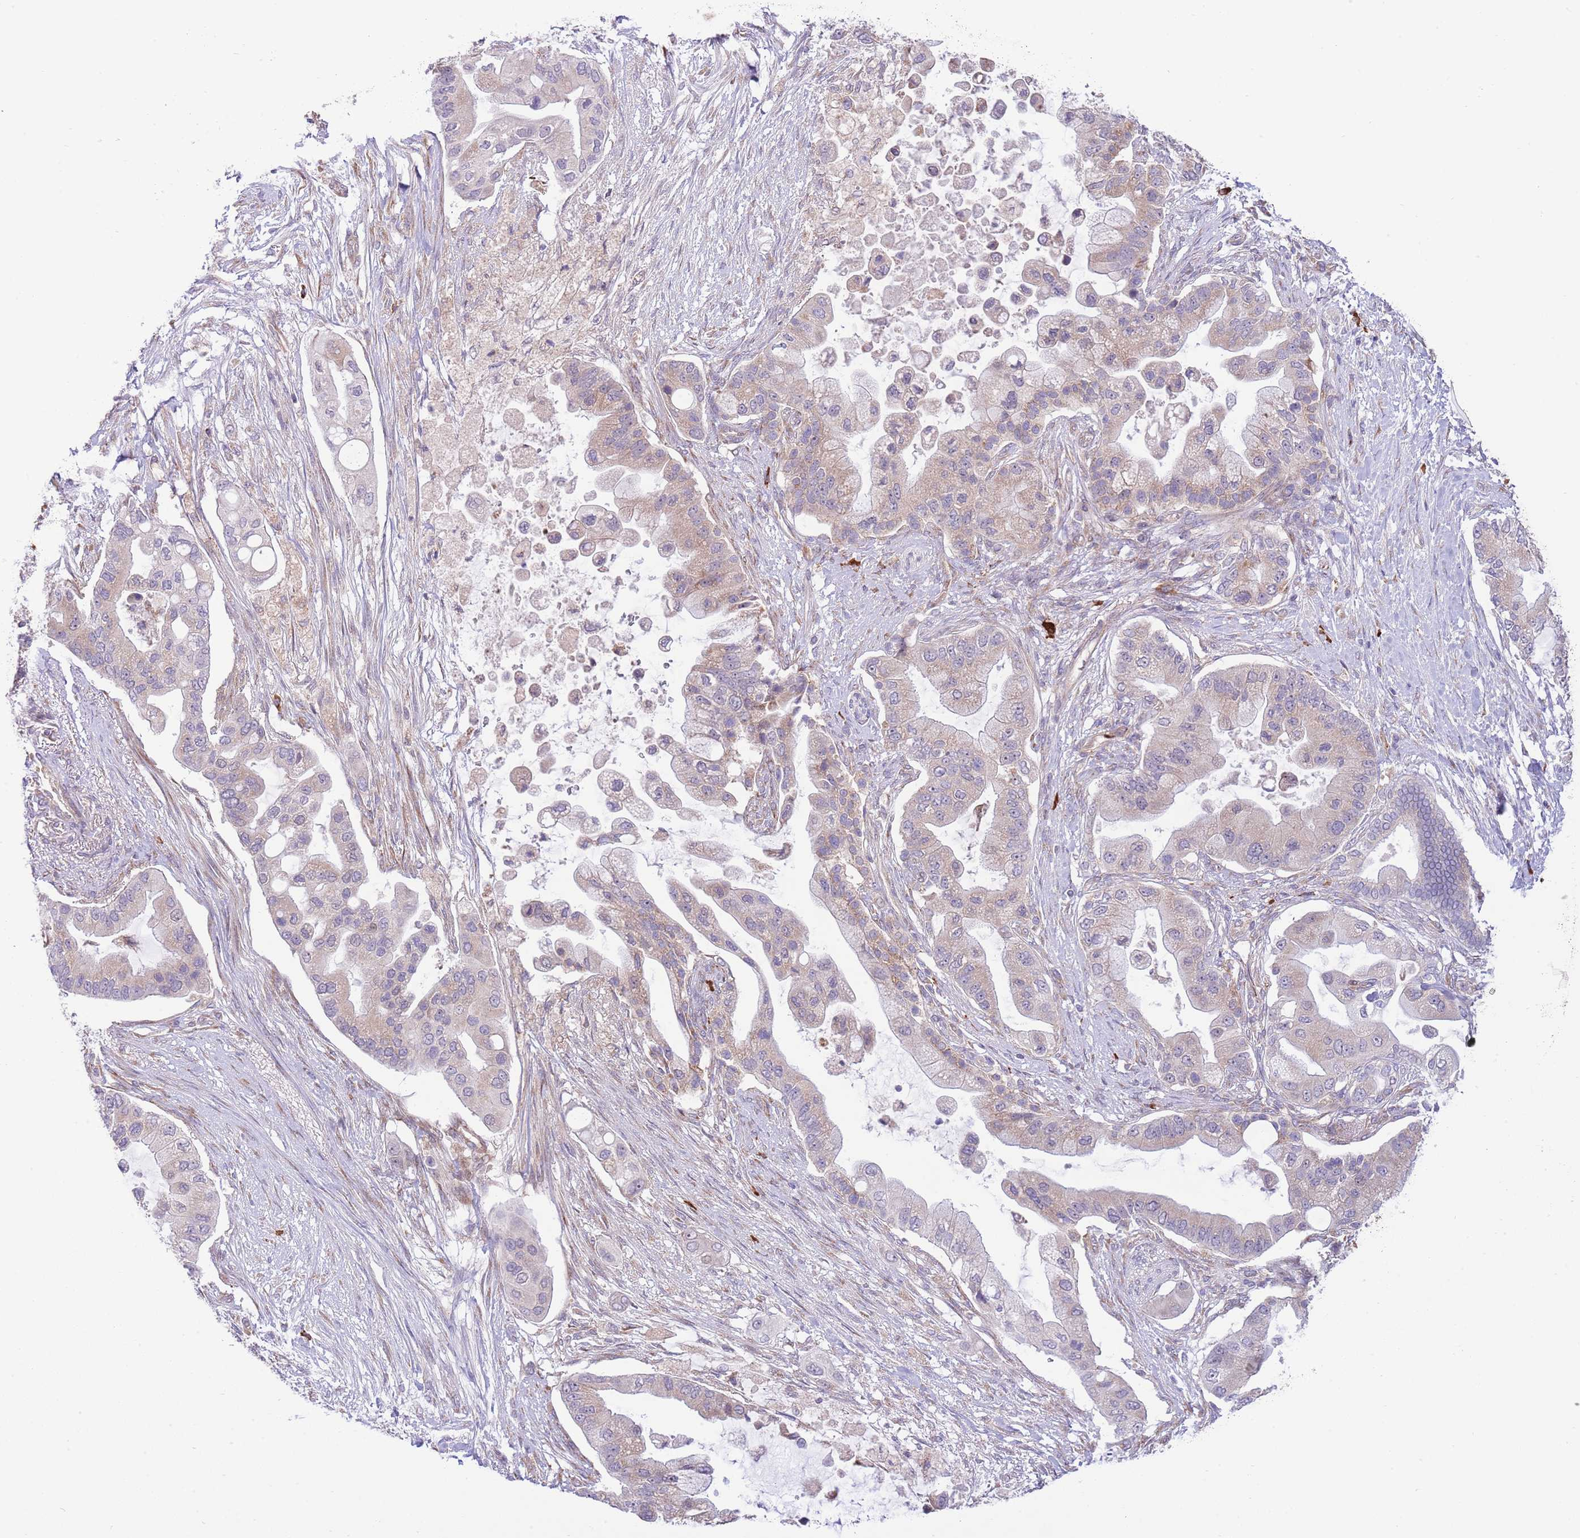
{"staining": {"intensity": "weak", "quantity": ">75%", "location": "cytoplasmic/membranous"}, "tissue": "pancreatic cancer", "cell_type": "Tumor cells", "image_type": "cancer", "snomed": [{"axis": "morphology", "description": "Adenocarcinoma, NOS"}, {"axis": "topography", "description": "Pancreas"}], "caption": "Weak cytoplasmic/membranous protein positivity is identified in approximately >75% of tumor cells in pancreatic cancer.", "gene": "DAND5", "patient": {"sex": "male", "age": 57}}